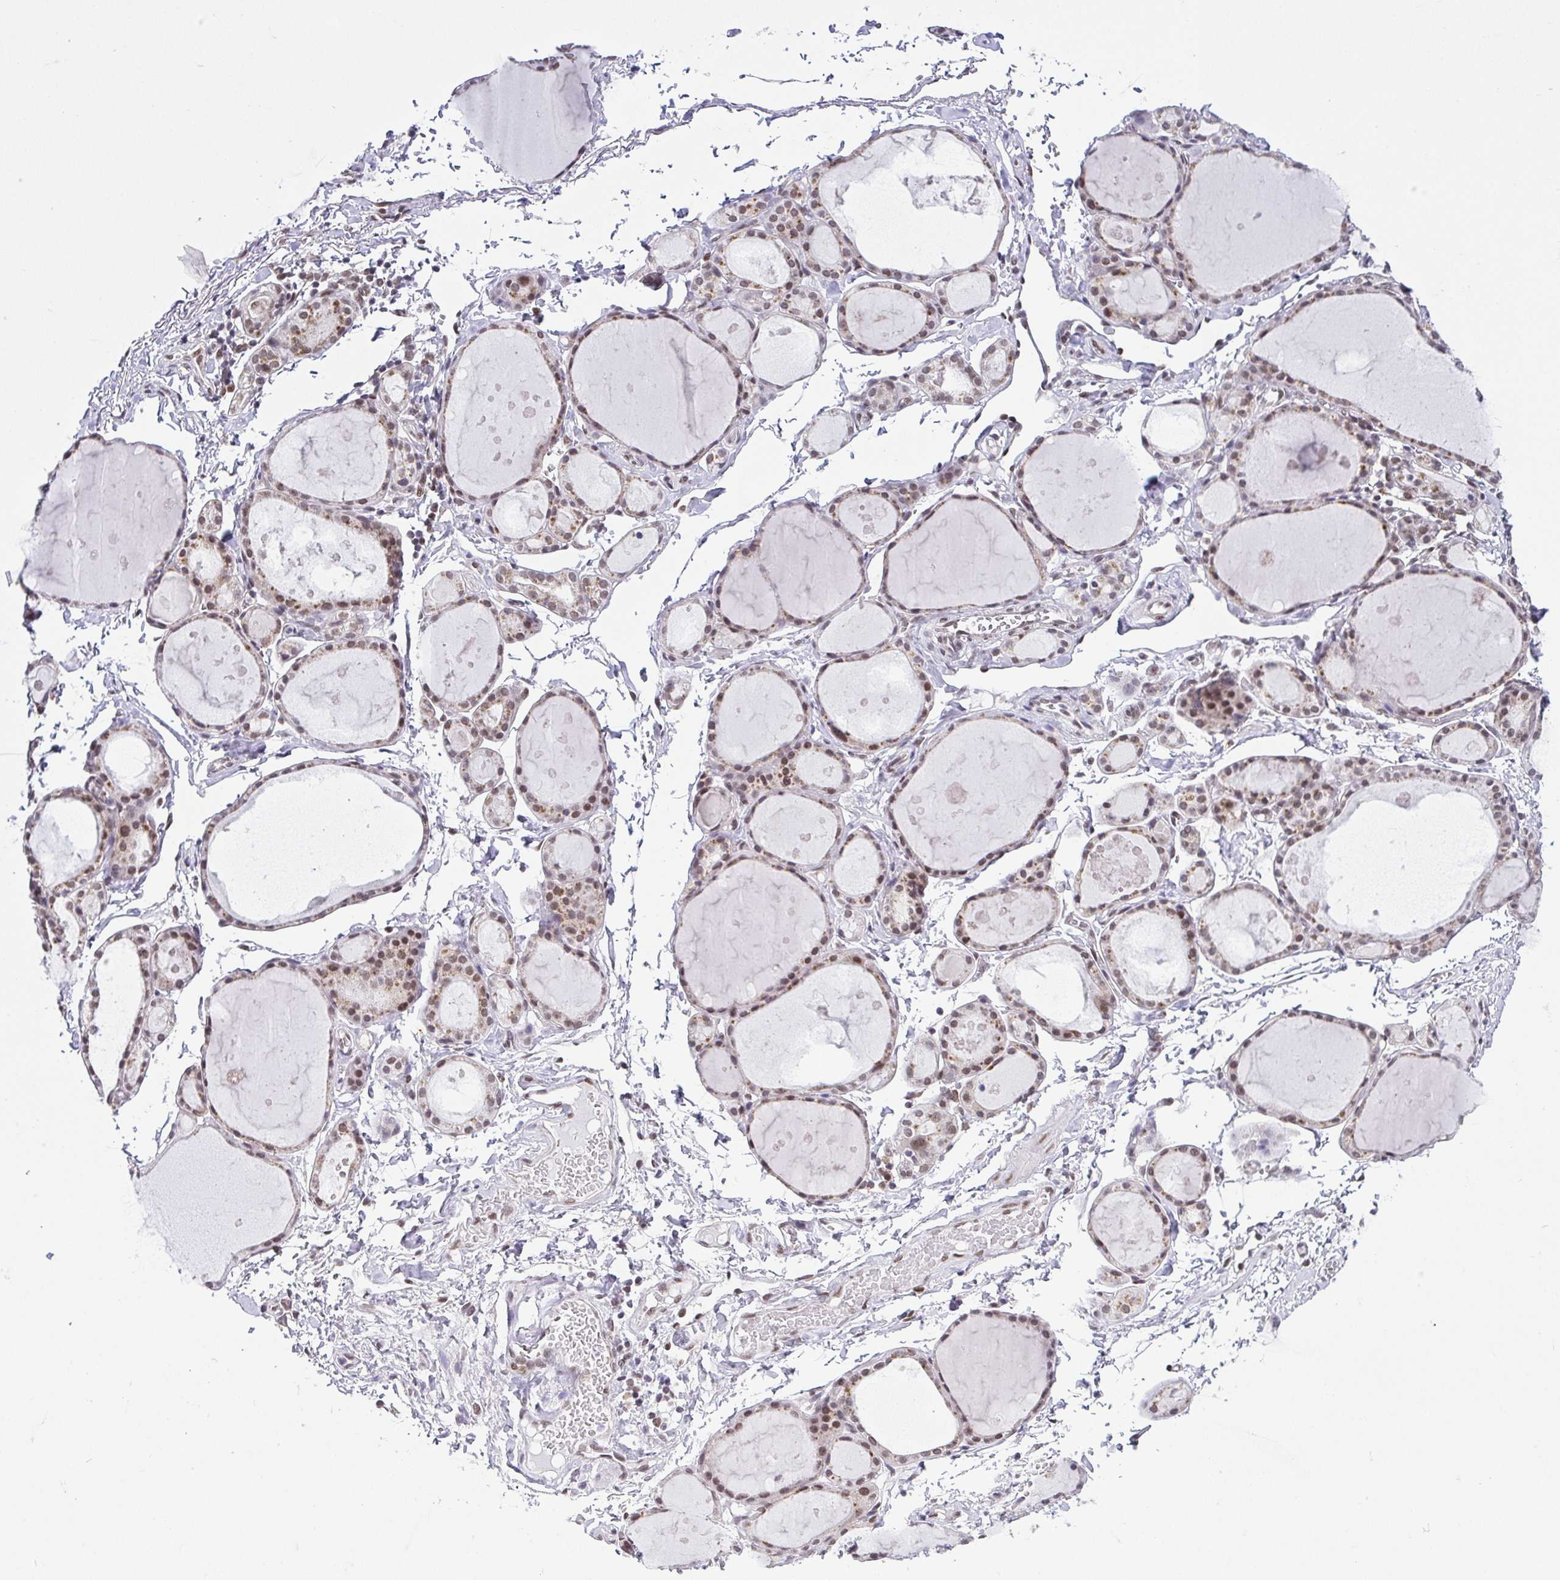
{"staining": {"intensity": "moderate", "quantity": "25%-75%", "location": "cytoplasmic/membranous,nuclear"}, "tissue": "thyroid gland", "cell_type": "Glandular cells", "image_type": "normal", "snomed": [{"axis": "morphology", "description": "Normal tissue, NOS"}, {"axis": "topography", "description": "Thyroid gland"}], "caption": "Protein staining demonstrates moderate cytoplasmic/membranous,nuclear expression in approximately 25%-75% of glandular cells in normal thyroid gland. The staining was performed using DAB (3,3'-diaminobenzidine), with brown indicating positive protein expression. Nuclei are stained blue with hematoxylin.", "gene": "RBM3", "patient": {"sex": "male", "age": 68}}